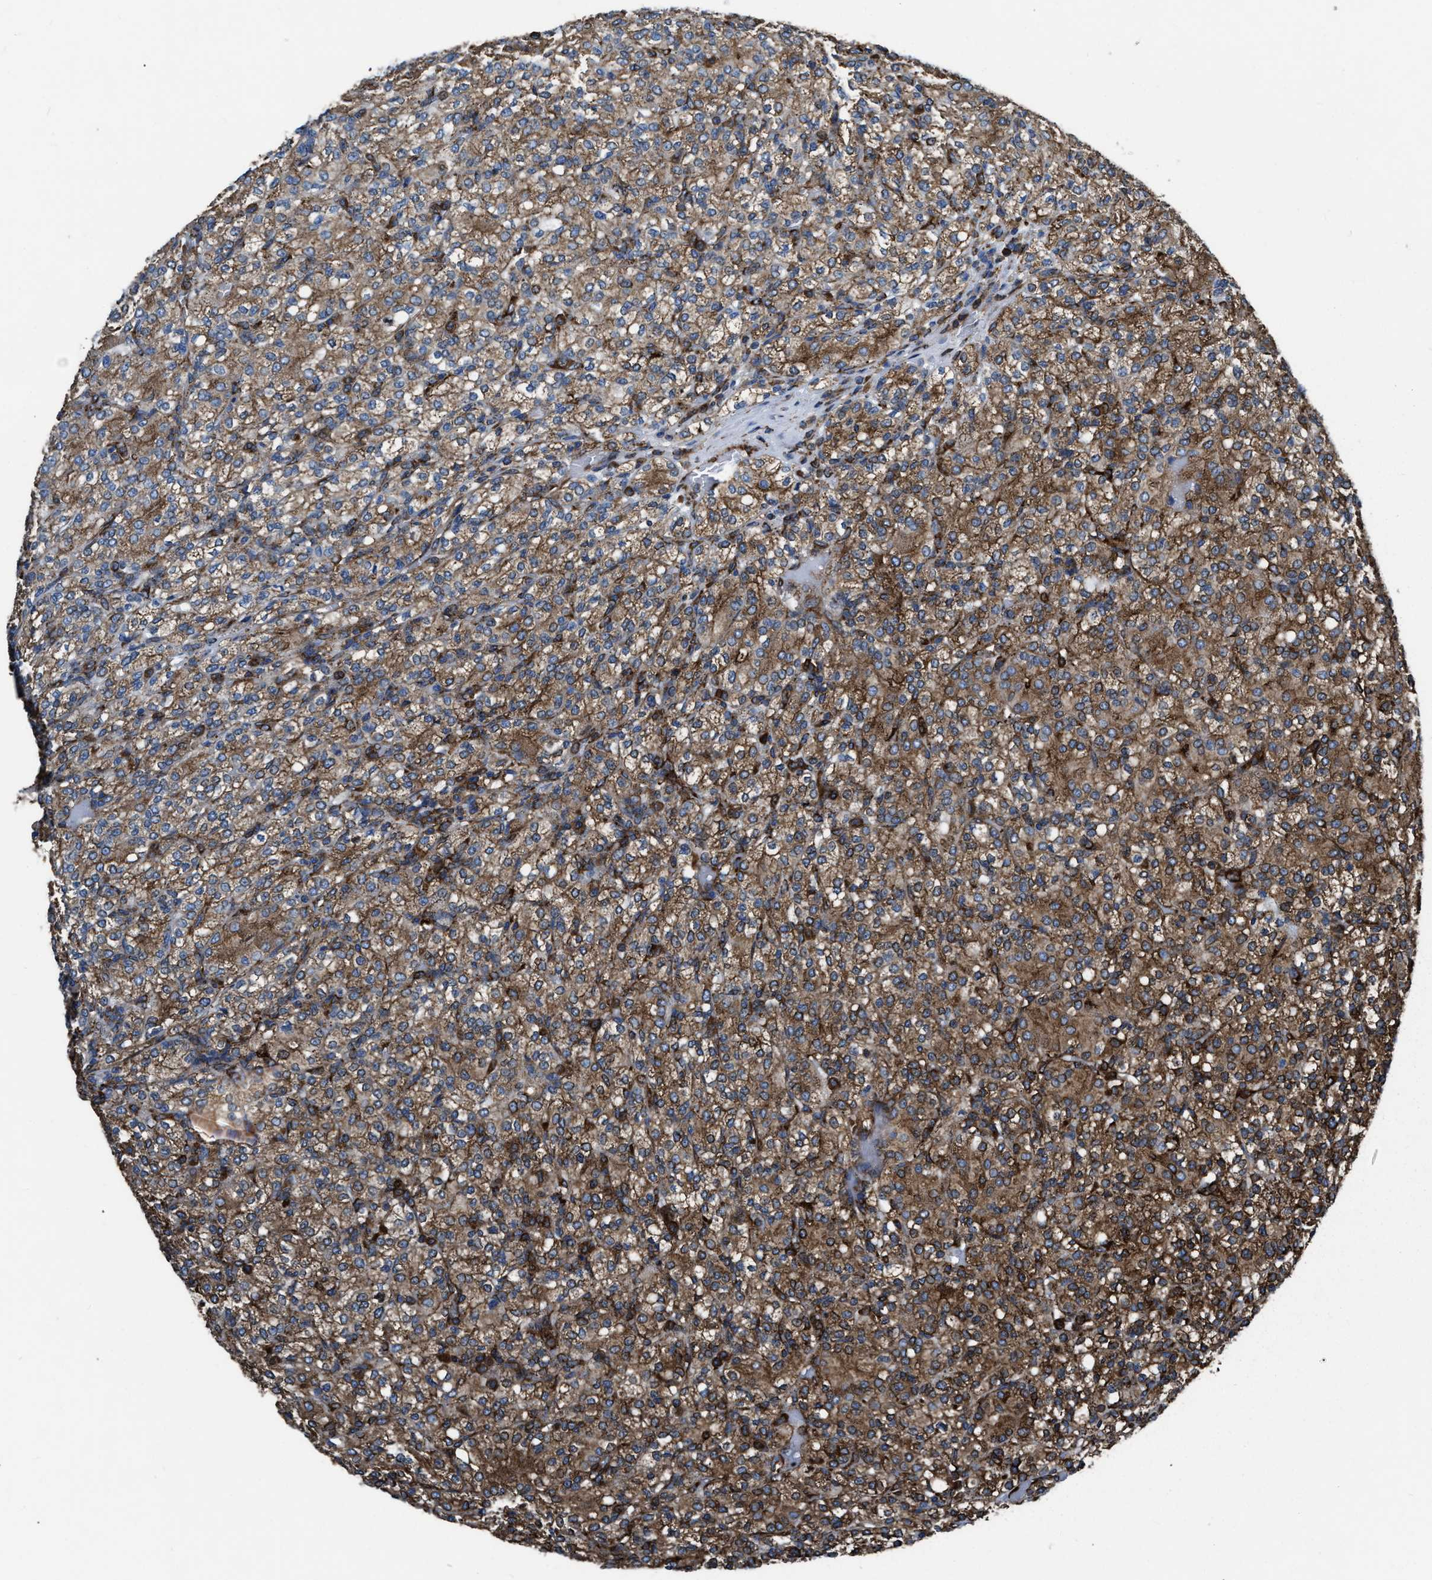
{"staining": {"intensity": "moderate", "quantity": ">75%", "location": "cytoplasmic/membranous"}, "tissue": "renal cancer", "cell_type": "Tumor cells", "image_type": "cancer", "snomed": [{"axis": "morphology", "description": "Adenocarcinoma, NOS"}, {"axis": "topography", "description": "Kidney"}], "caption": "An image showing moderate cytoplasmic/membranous positivity in approximately >75% of tumor cells in renal cancer, as visualized by brown immunohistochemical staining.", "gene": "CAPRIN1", "patient": {"sex": "male", "age": 77}}